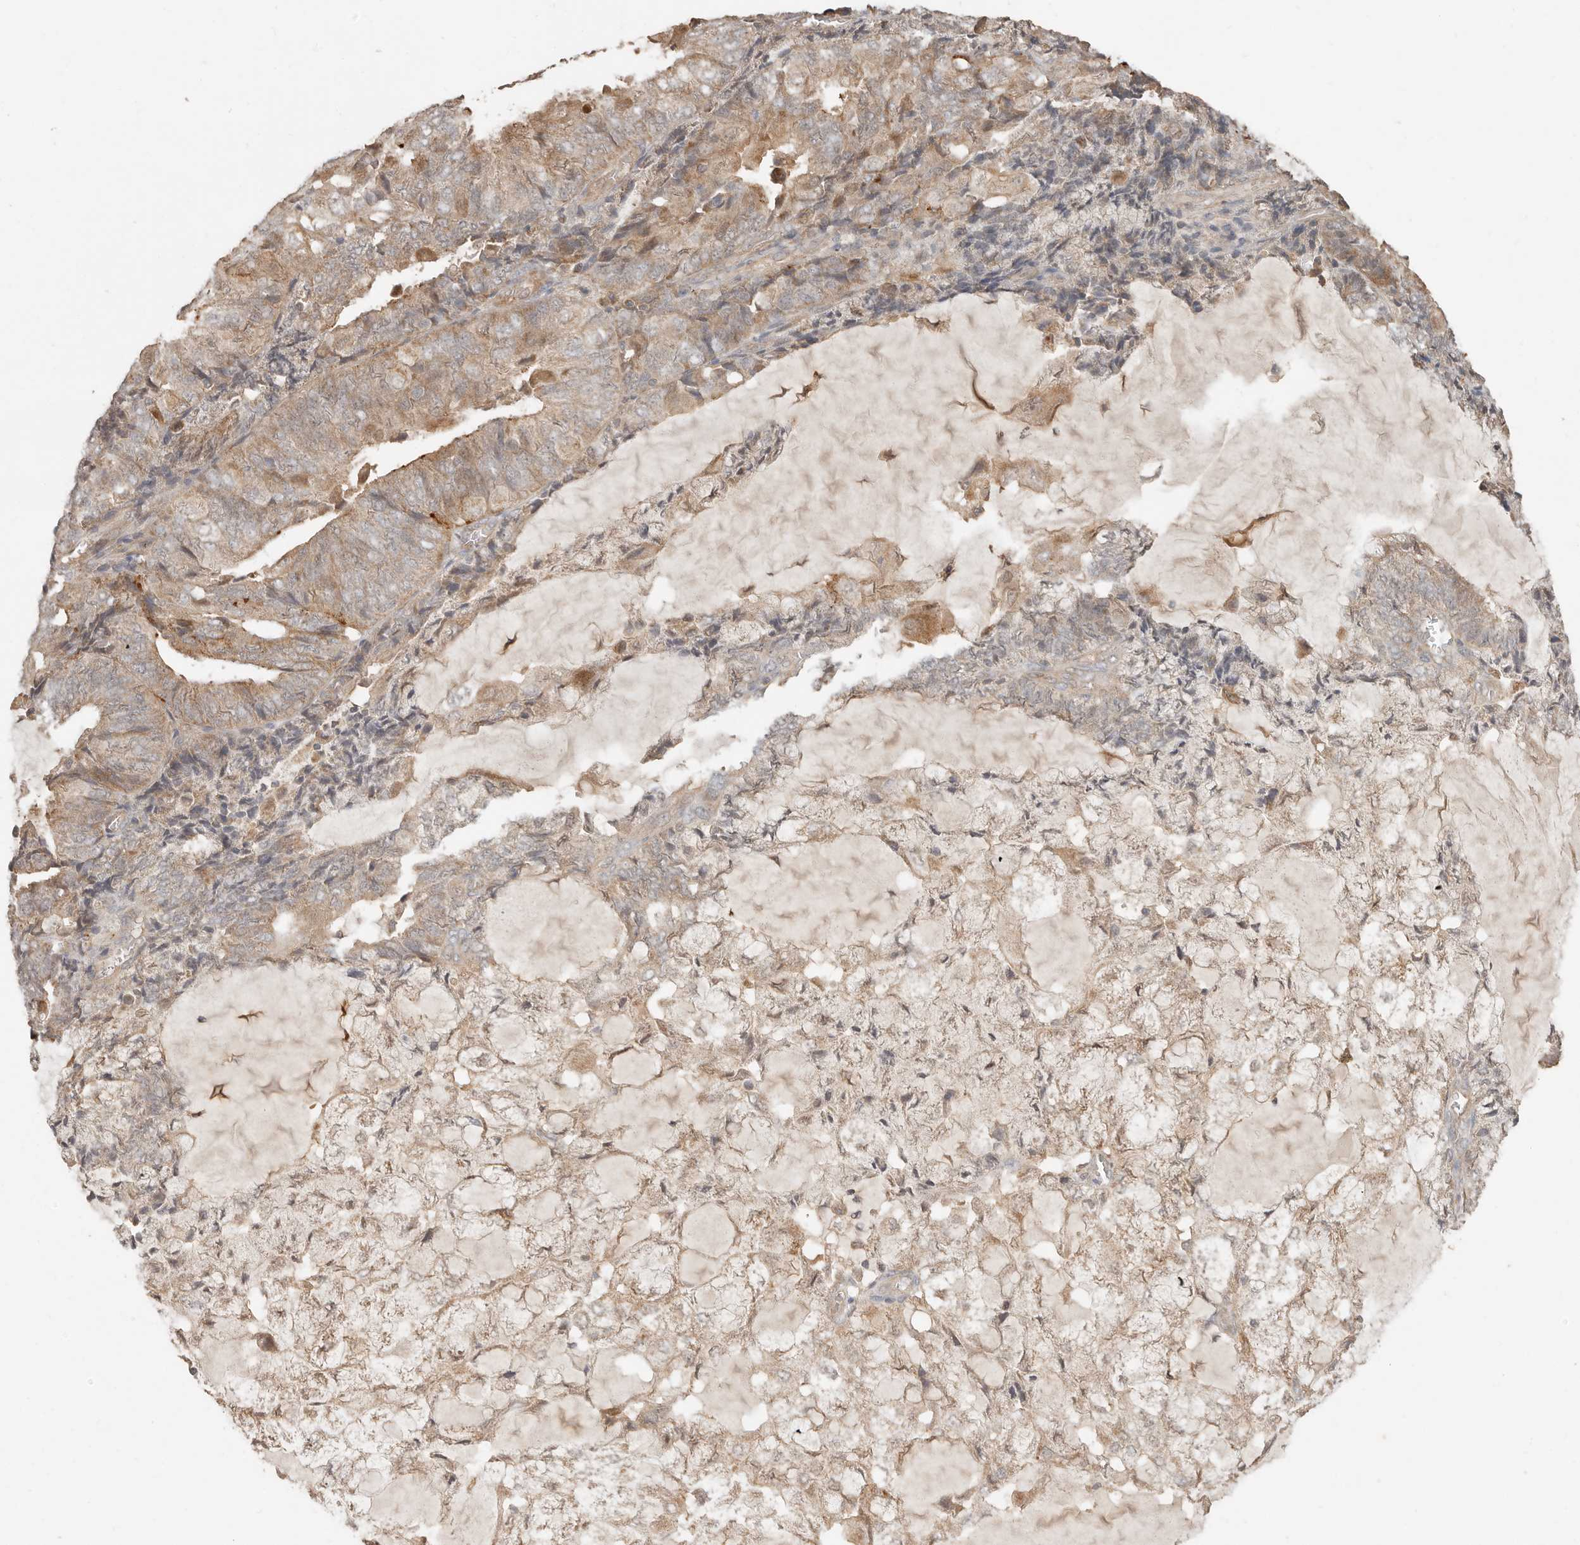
{"staining": {"intensity": "weak", "quantity": ">75%", "location": "cytoplasmic/membranous"}, "tissue": "endometrial cancer", "cell_type": "Tumor cells", "image_type": "cancer", "snomed": [{"axis": "morphology", "description": "Adenocarcinoma, NOS"}, {"axis": "topography", "description": "Endometrium"}], "caption": "Protein staining demonstrates weak cytoplasmic/membranous positivity in approximately >75% of tumor cells in adenocarcinoma (endometrial).", "gene": "MTFR2", "patient": {"sex": "female", "age": 81}}